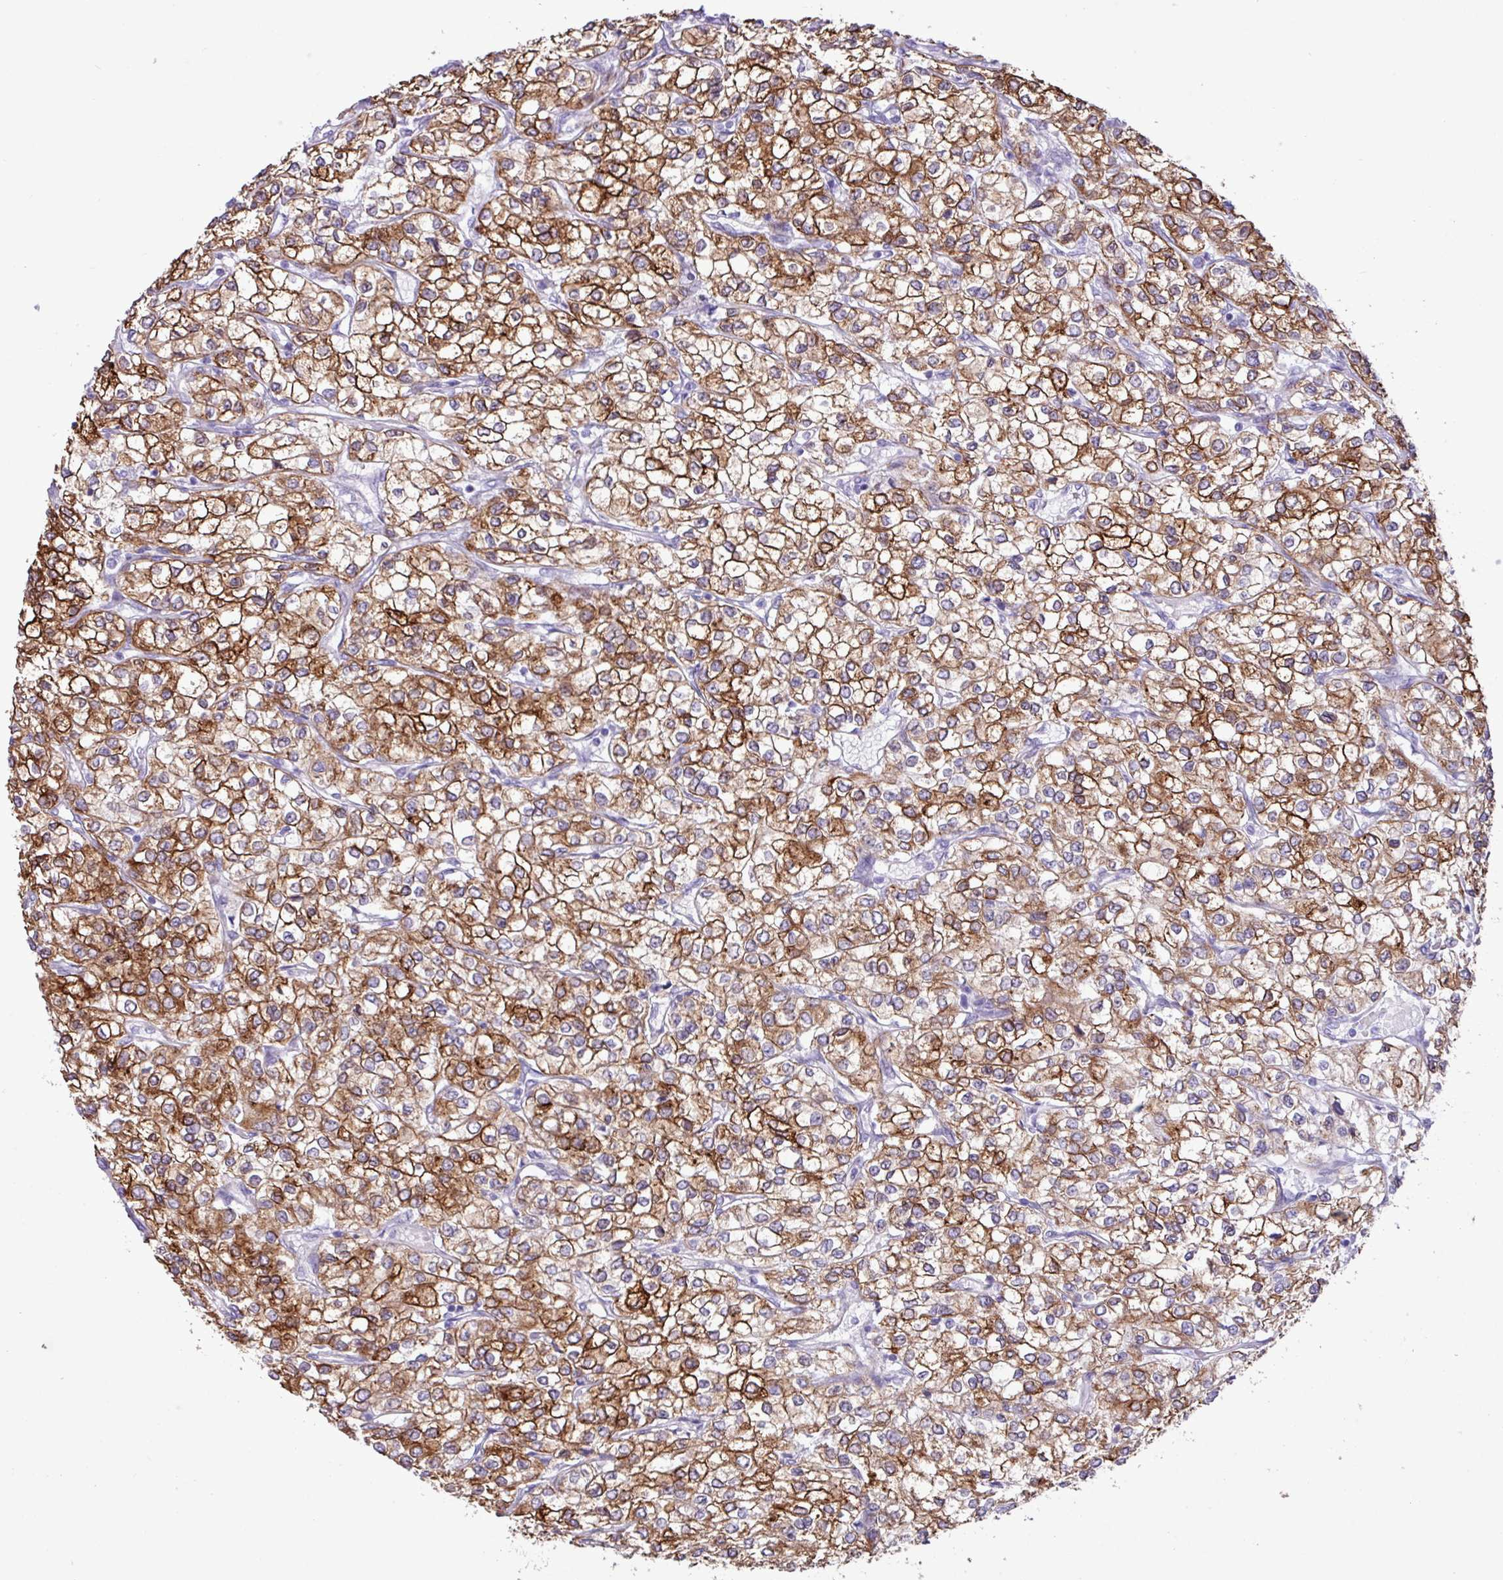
{"staining": {"intensity": "strong", "quantity": ">75%", "location": "cytoplasmic/membranous"}, "tissue": "renal cancer", "cell_type": "Tumor cells", "image_type": "cancer", "snomed": [{"axis": "morphology", "description": "Adenocarcinoma, NOS"}, {"axis": "topography", "description": "Kidney"}], "caption": "This micrograph displays immunohistochemistry staining of renal cancer (adenocarcinoma), with high strong cytoplasmic/membranous expression in about >75% of tumor cells.", "gene": "SLC38A1", "patient": {"sex": "male", "age": 80}}